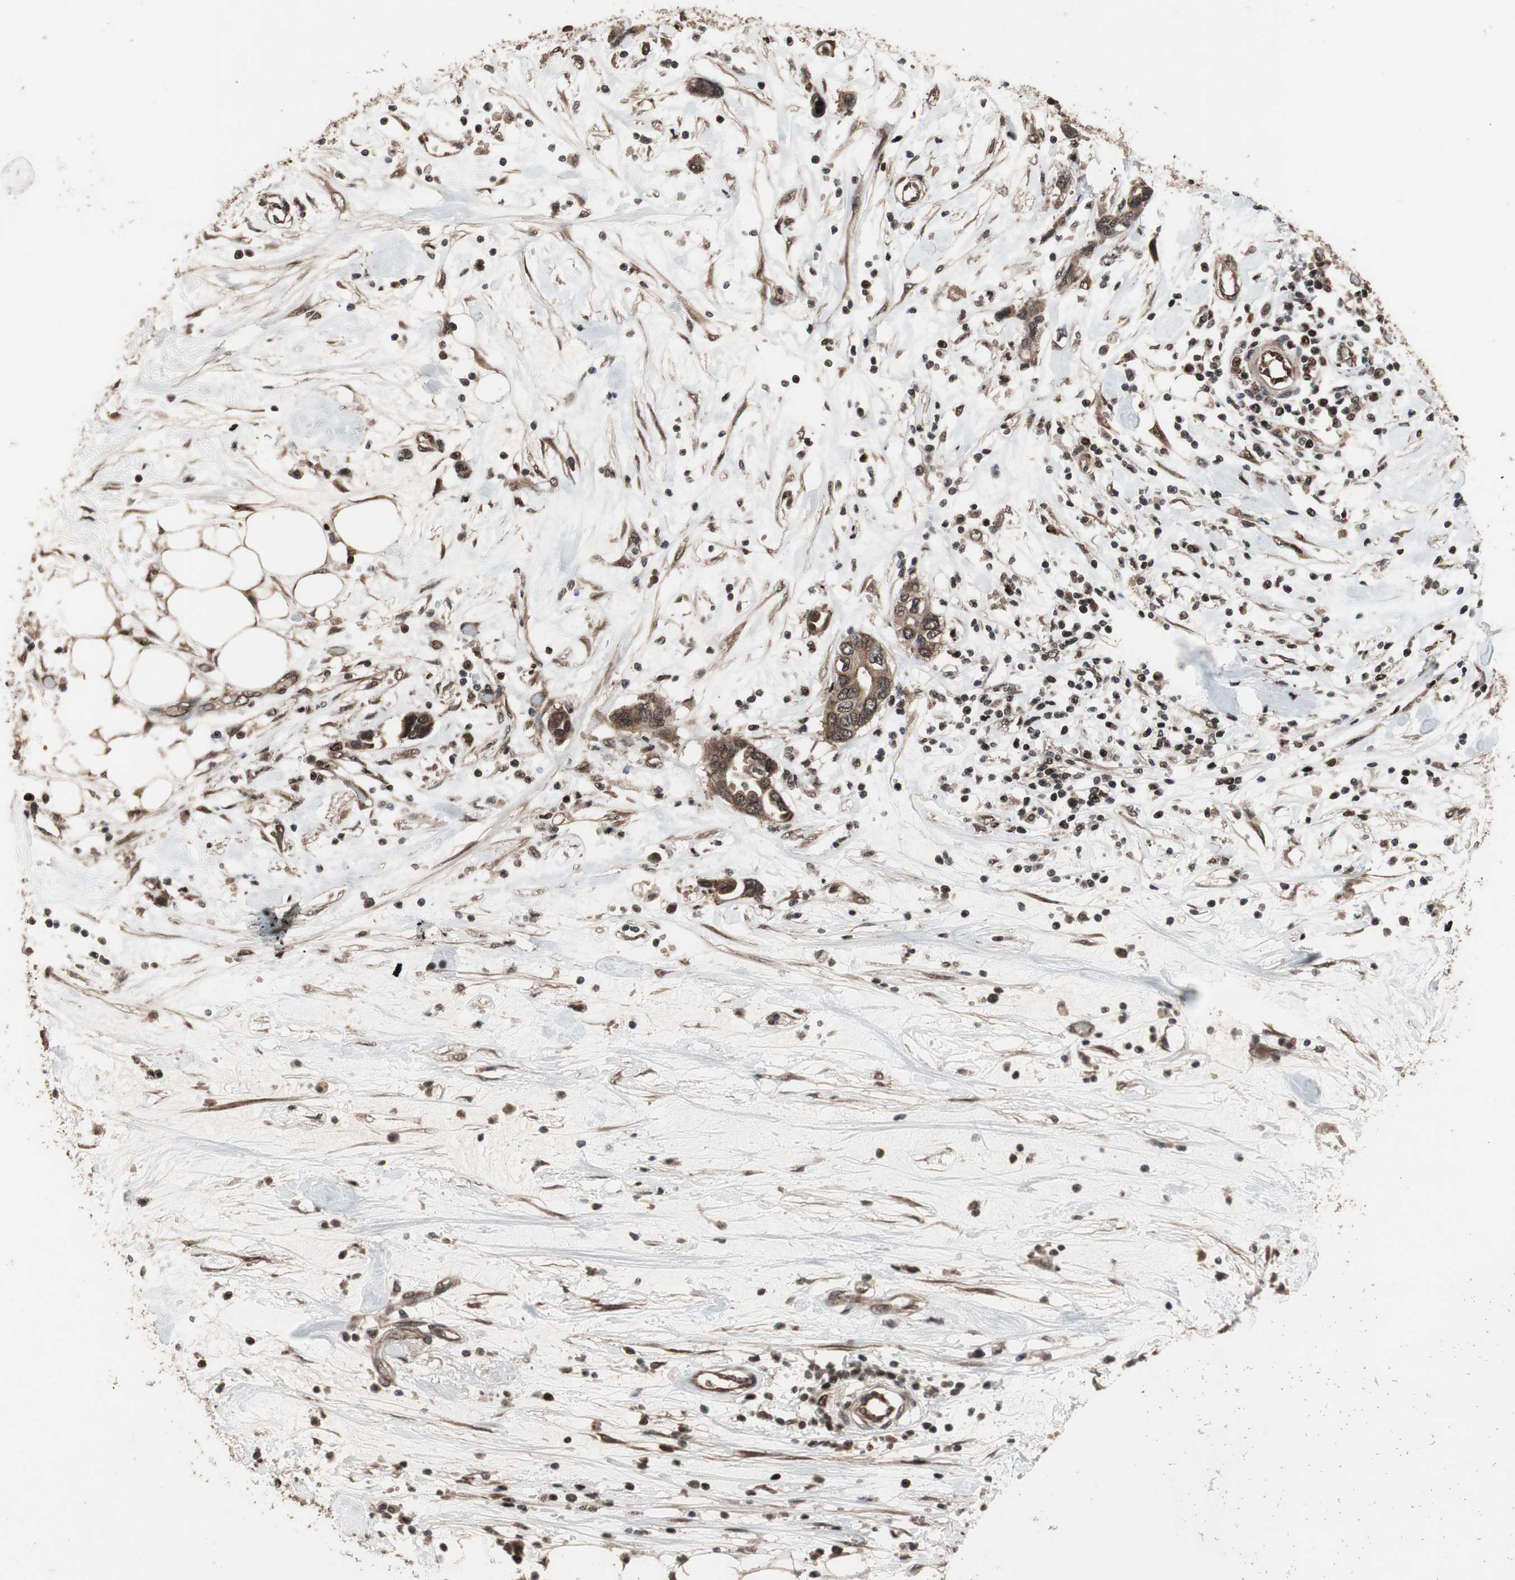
{"staining": {"intensity": "moderate", "quantity": ">75%", "location": "cytoplasmic/membranous"}, "tissue": "pancreatic cancer", "cell_type": "Tumor cells", "image_type": "cancer", "snomed": [{"axis": "morphology", "description": "Adenocarcinoma, NOS"}, {"axis": "topography", "description": "Pancreas"}], "caption": "The photomicrograph reveals staining of pancreatic adenocarcinoma, revealing moderate cytoplasmic/membranous protein positivity (brown color) within tumor cells.", "gene": "KANSL1", "patient": {"sex": "female", "age": 57}}